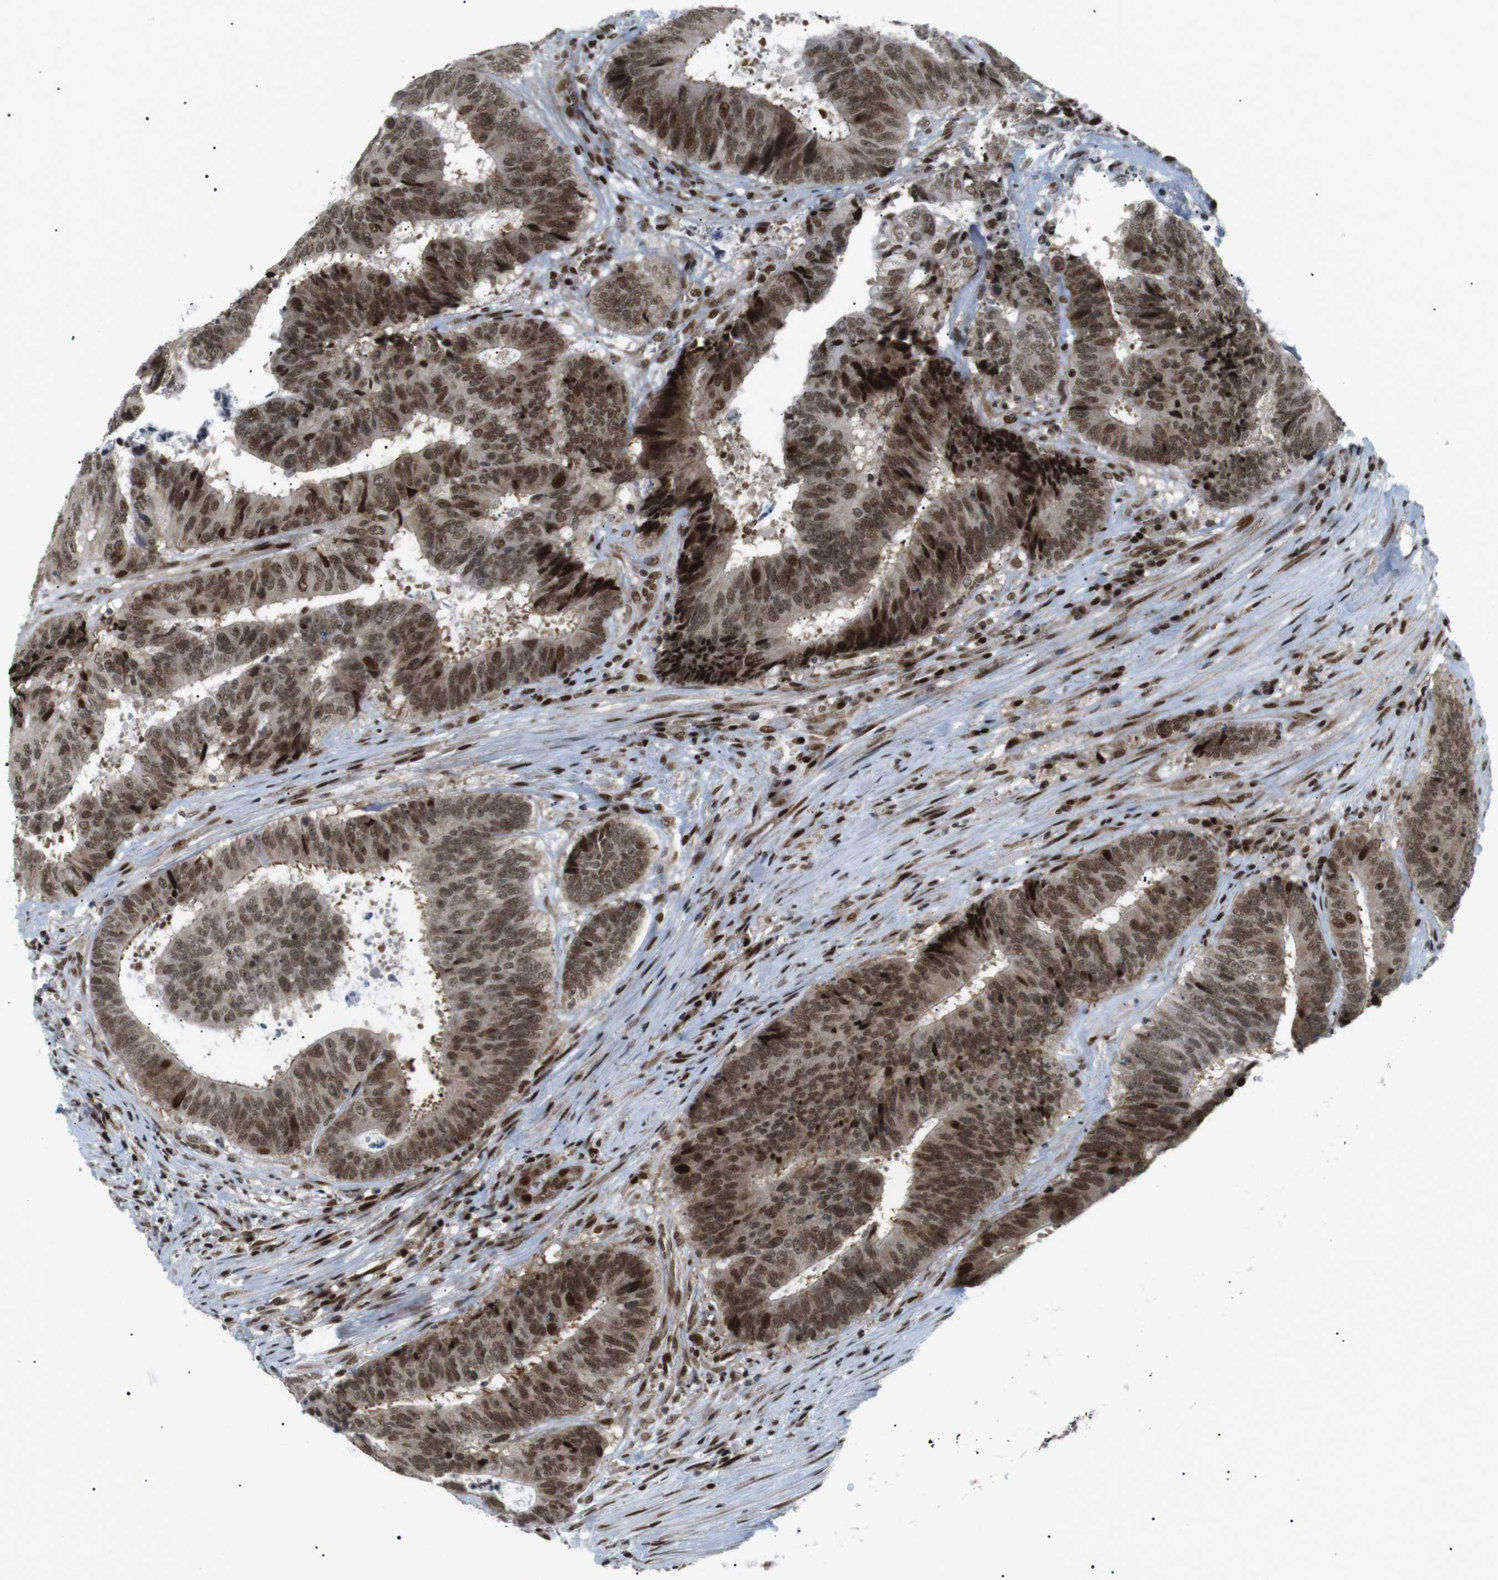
{"staining": {"intensity": "moderate", "quantity": ">75%", "location": "cytoplasmic/membranous,nuclear"}, "tissue": "colorectal cancer", "cell_type": "Tumor cells", "image_type": "cancer", "snomed": [{"axis": "morphology", "description": "Adenocarcinoma, NOS"}, {"axis": "topography", "description": "Rectum"}], "caption": "A micrograph of colorectal cancer stained for a protein reveals moderate cytoplasmic/membranous and nuclear brown staining in tumor cells.", "gene": "CDC27", "patient": {"sex": "male", "age": 72}}